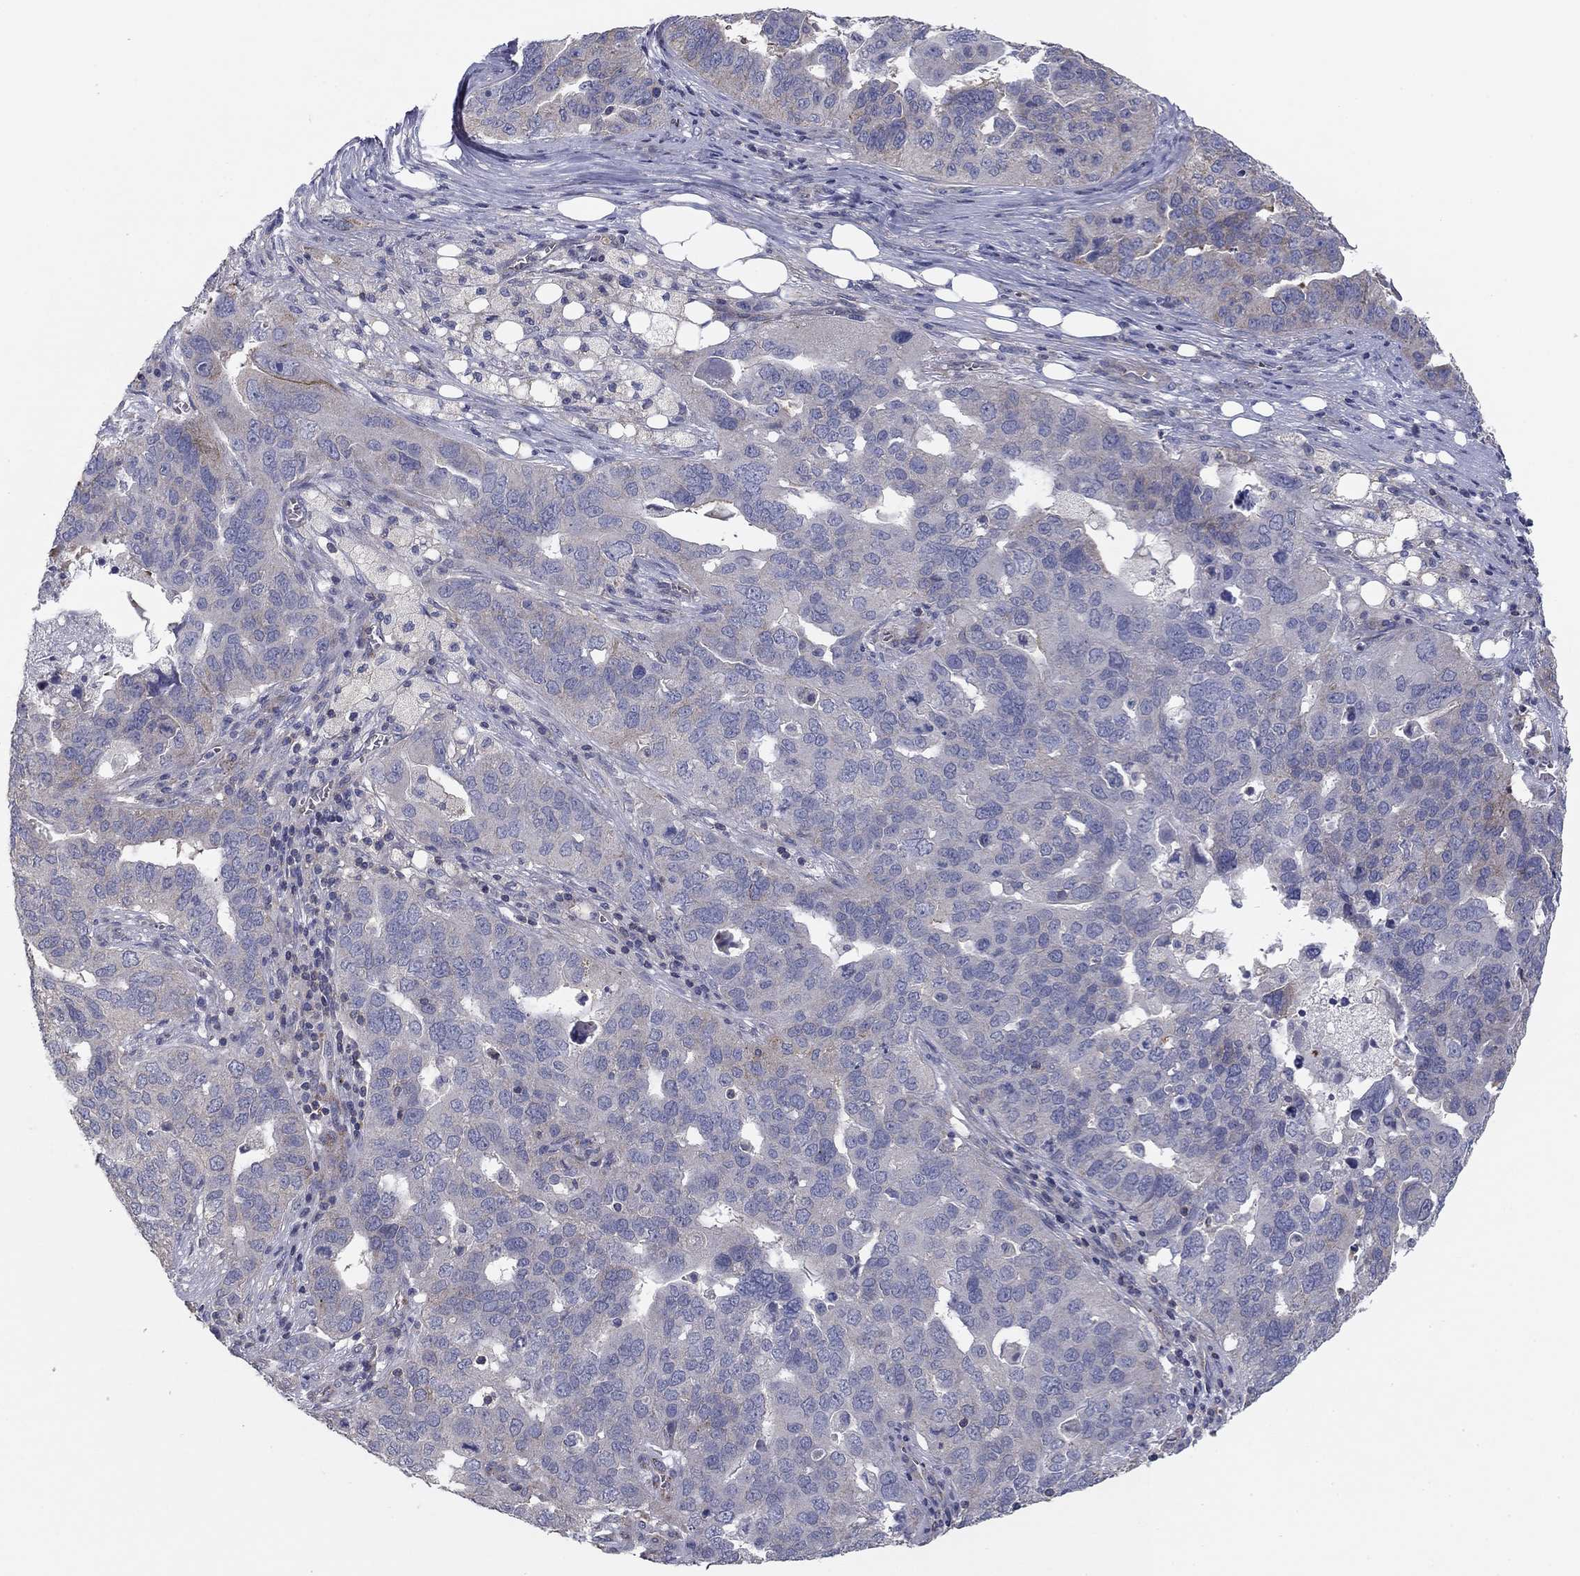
{"staining": {"intensity": "negative", "quantity": "none", "location": "none"}, "tissue": "ovarian cancer", "cell_type": "Tumor cells", "image_type": "cancer", "snomed": [{"axis": "morphology", "description": "Carcinoma, endometroid"}, {"axis": "topography", "description": "Soft tissue"}, {"axis": "topography", "description": "Ovary"}], "caption": "Tumor cells are negative for protein expression in human endometroid carcinoma (ovarian).", "gene": "SEPTIN3", "patient": {"sex": "female", "age": 52}}